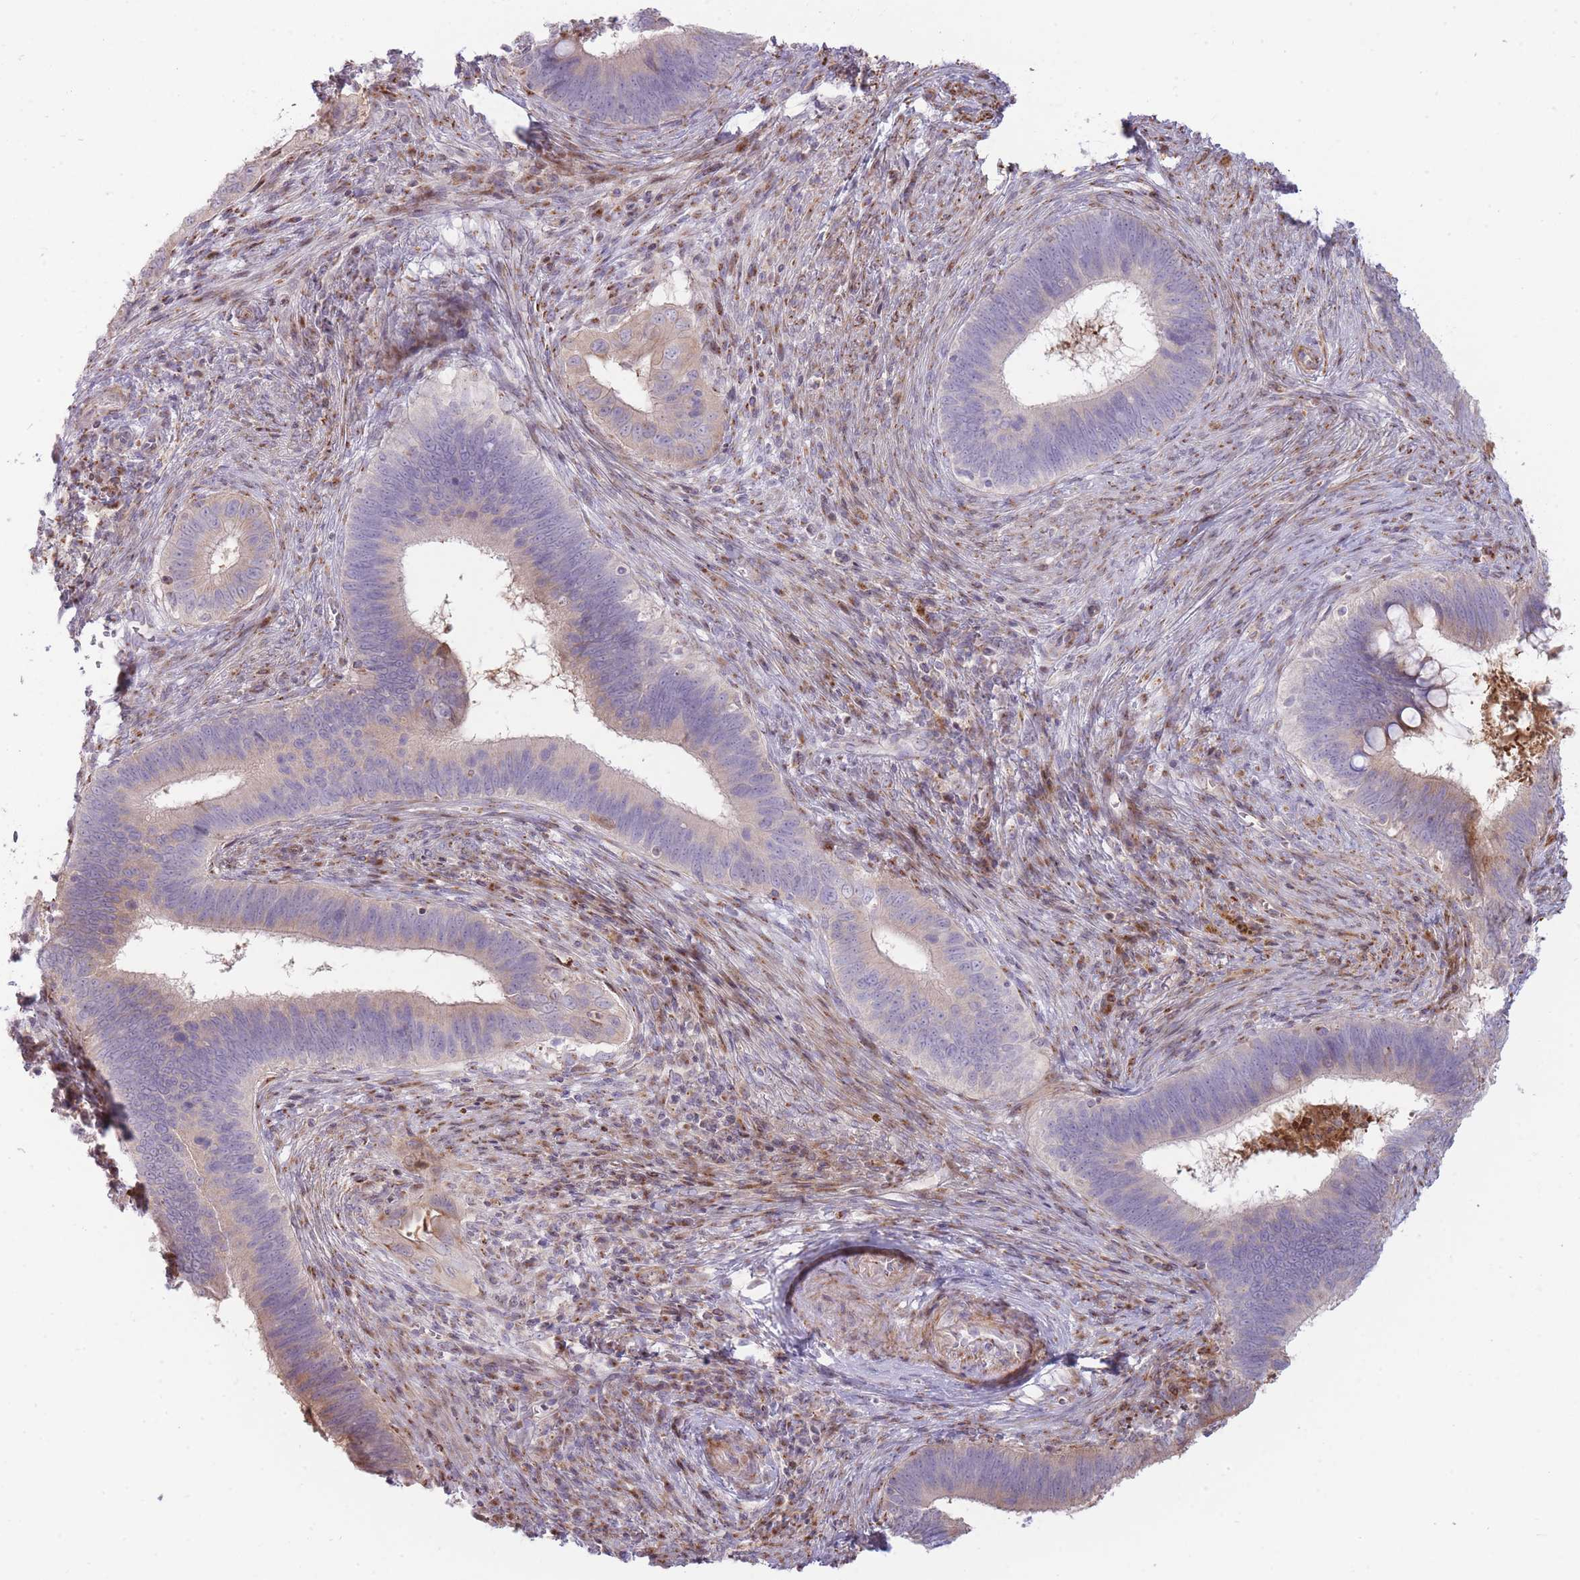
{"staining": {"intensity": "moderate", "quantity": "<25%", "location": "cytoplasmic/membranous"}, "tissue": "cervical cancer", "cell_type": "Tumor cells", "image_type": "cancer", "snomed": [{"axis": "morphology", "description": "Adenocarcinoma, NOS"}, {"axis": "topography", "description": "Cervix"}], "caption": "Immunohistochemical staining of cervical adenocarcinoma displays low levels of moderate cytoplasmic/membranous staining in about <25% of tumor cells. The protein of interest is stained brown, and the nuclei are stained in blue (DAB IHC with brightfield microscopy, high magnification).", "gene": "PPP3R2", "patient": {"sex": "female", "age": 42}}